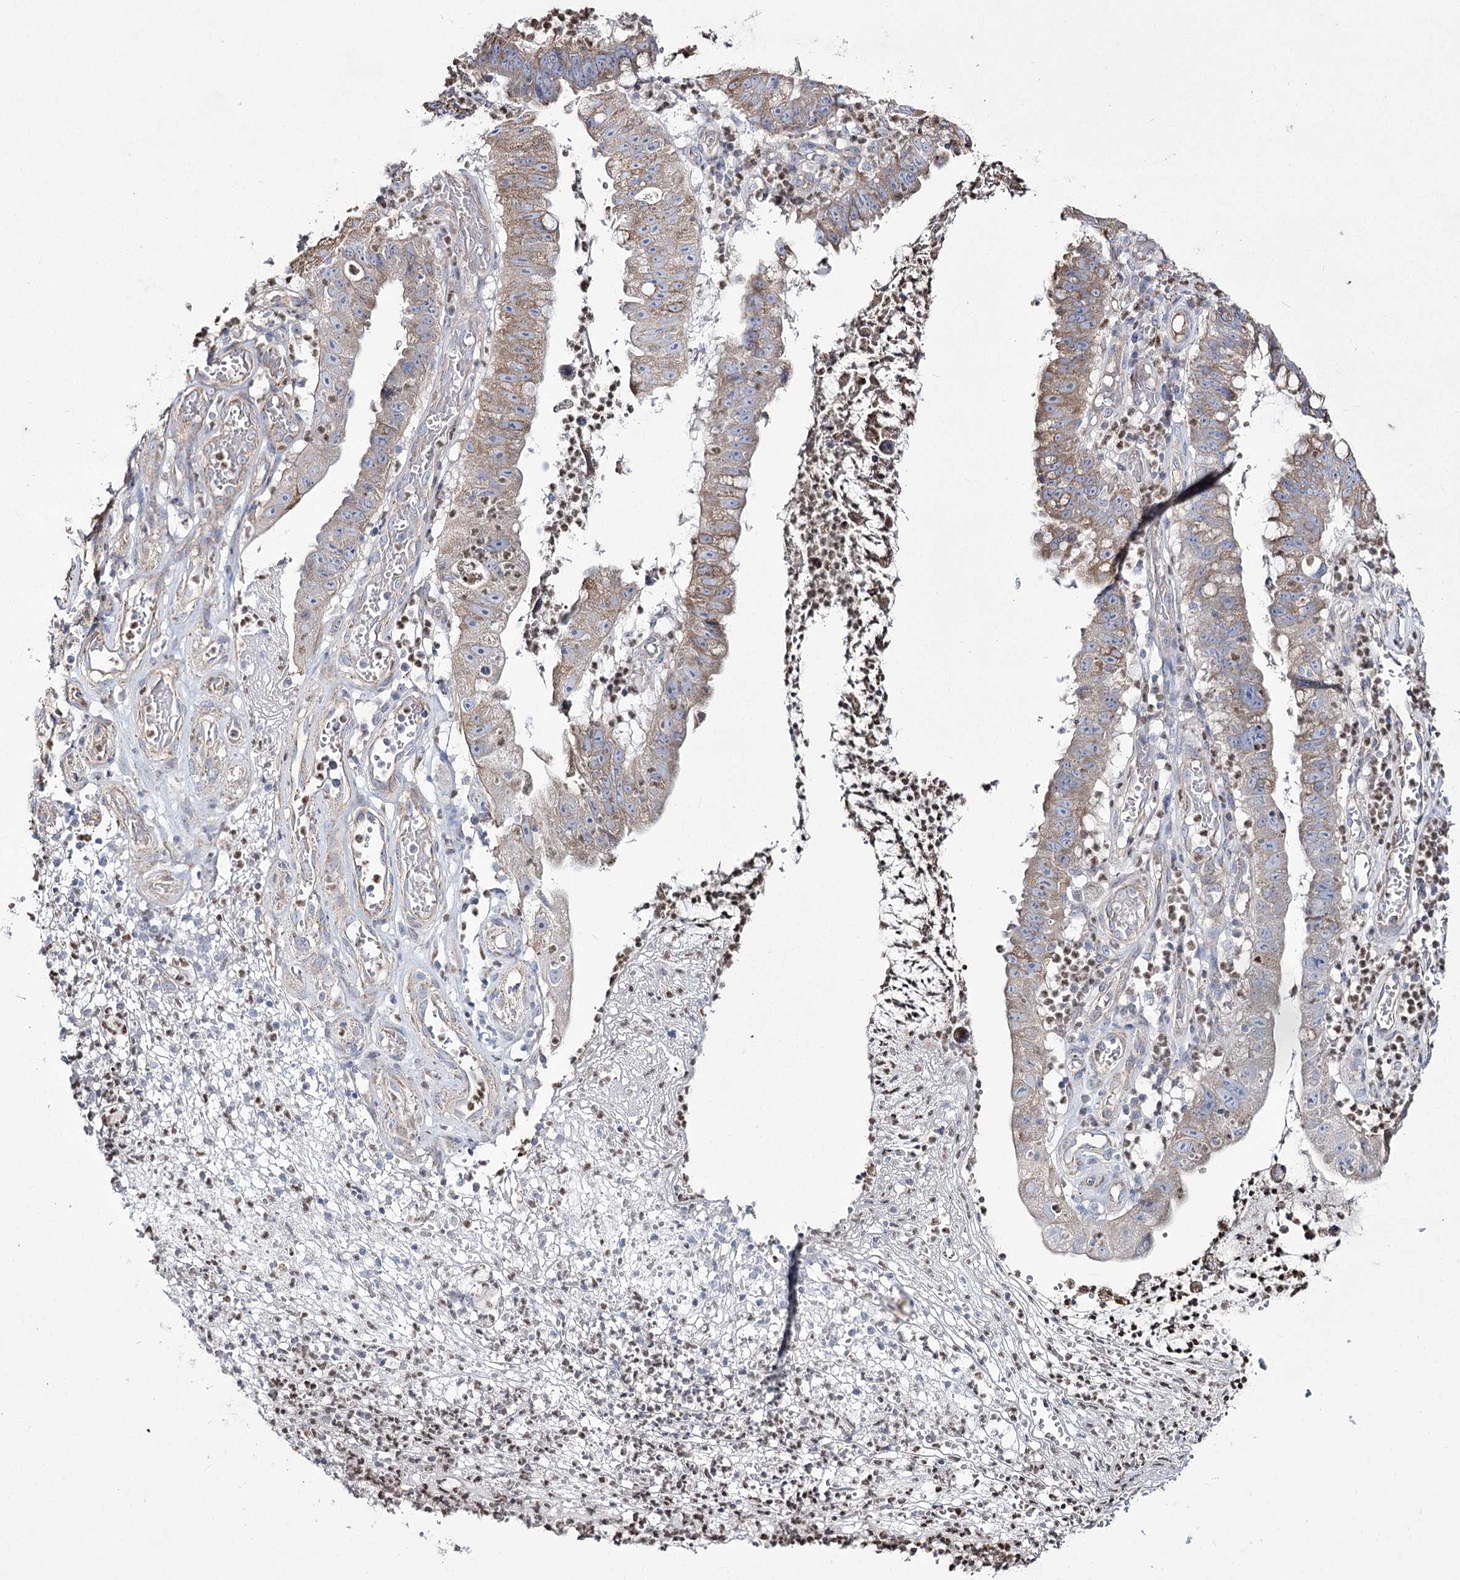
{"staining": {"intensity": "moderate", "quantity": "25%-75%", "location": "cytoplasmic/membranous"}, "tissue": "stomach cancer", "cell_type": "Tumor cells", "image_type": "cancer", "snomed": [{"axis": "morphology", "description": "Adenocarcinoma, NOS"}, {"axis": "topography", "description": "Stomach"}], "caption": "An immunohistochemistry photomicrograph of tumor tissue is shown. Protein staining in brown labels moderate cytoplasmic/membranous positivity in stomach cancer within tumor cells.", "gene": "ME3", "patient": {"sex": "male", "age": 59}}